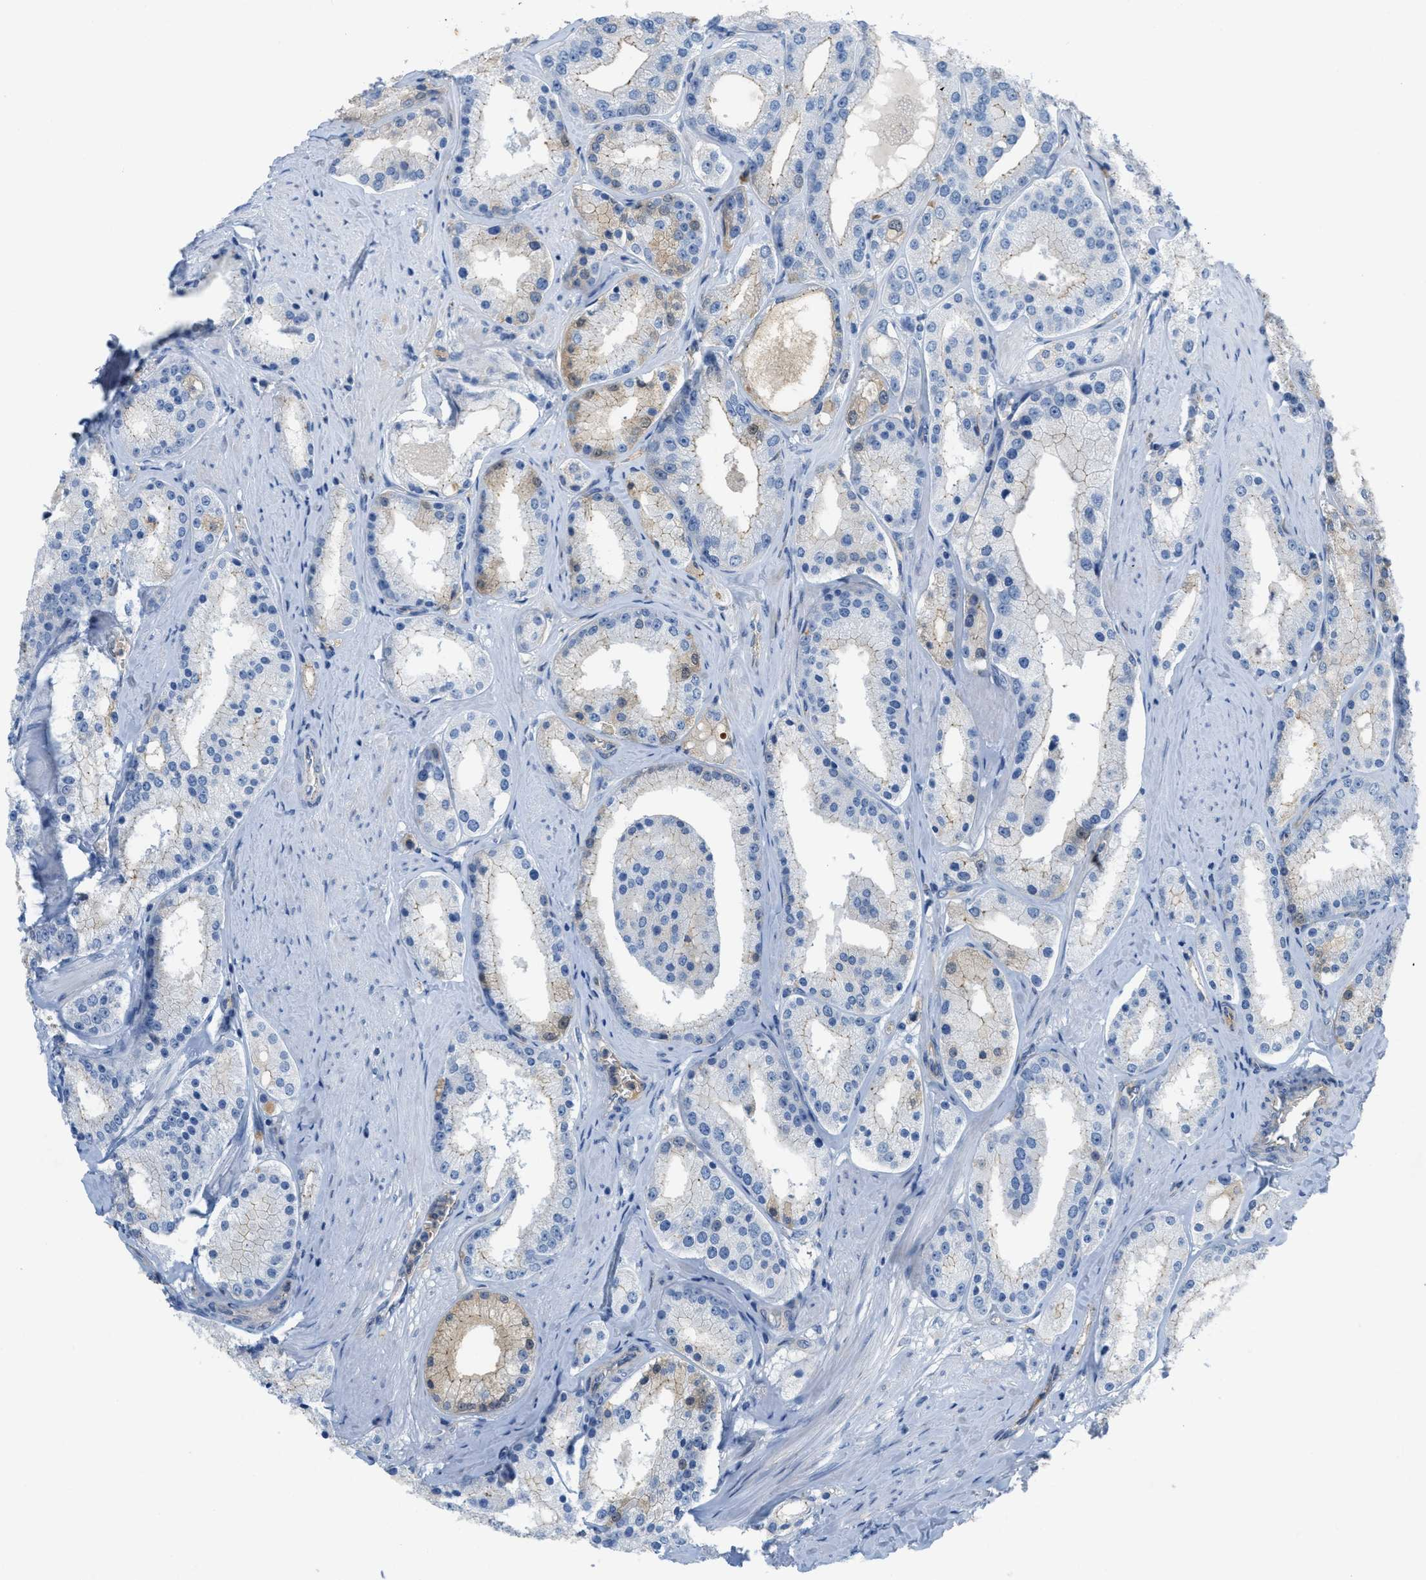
{"staining": {"intensity": "weak", "quantity": "<25%", "location": "cytoplasmic/membranous"}, "tissue": "prostate cancer", "cell_type": "Tumor cells", "image_type": "cancer", "snomed": [{"axis": "morphology", "description": "Adenocarcinoma, Low grade"}, {"axis": "topography", "description": "Prostate"}], "caption": "Protein analysis of prostate low-grade adenocarcinoma displays no significant positivity in tumor cells. (Brightfield microscopy of DAB (3,3'-diaminobenzidine) immunohistochemistry (IHC) at high magnification).", "gene": "CRB3", "patient": {"sex": "male", "age": 63}}